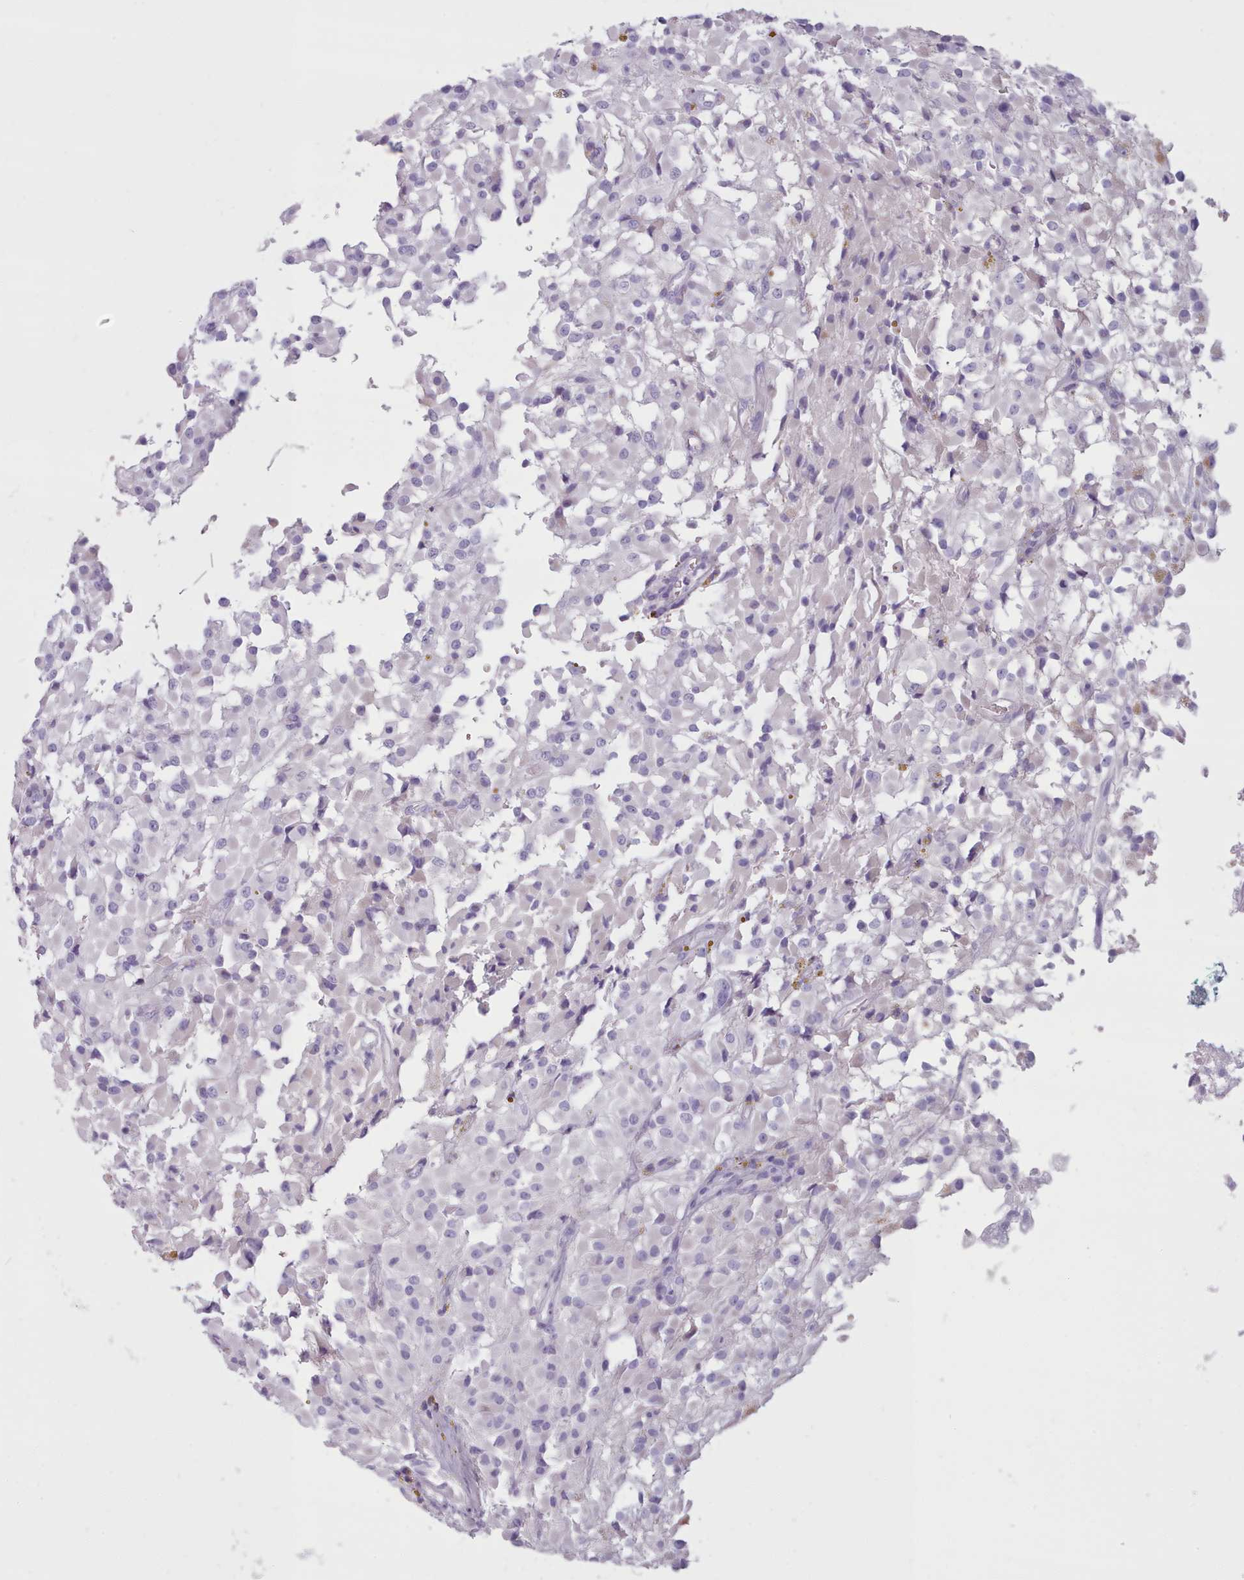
{"staining": {"intensity": "negative", "quantity": "none", "location": "none"}, "tissue": "glioma", "cell_type": "Tumor cells", "image_type": "cancer", "snomed": [{"axis": "morphology", "description": "Glioma, malignant, High grade"}, {"axis": "topography", "description": "Brain"}], "caption": "Immunohistochemistry (IHC) photomicrograph of neoplastic tissue: human glioma stained with DAB reveals no significant protein staining in tumor cells.", "gene": "ZNF43", "patient": {"sex": "female", "age": 59}}